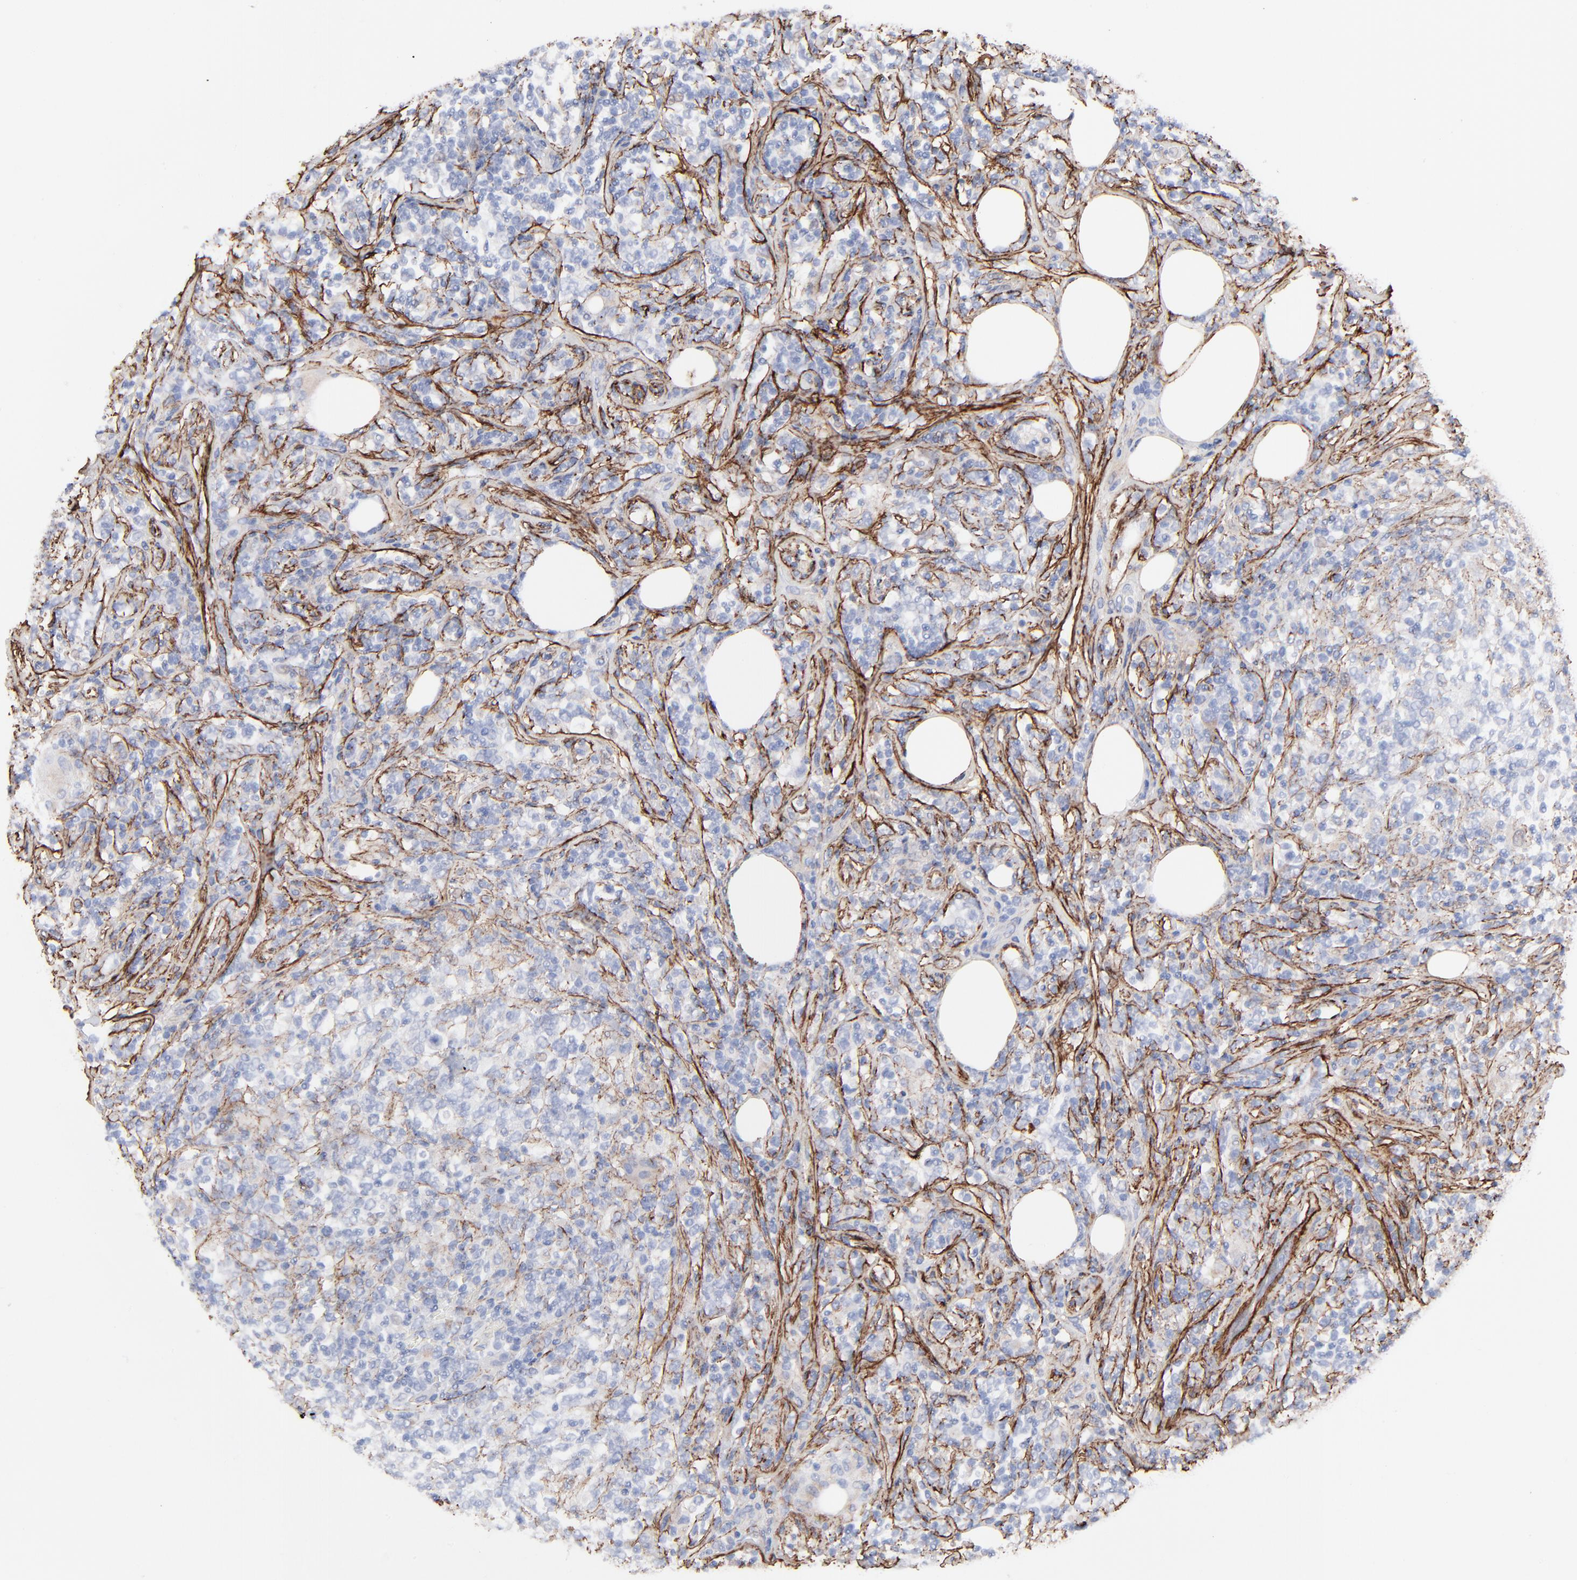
{"staining": {"intensity": "negative", "quantity": "none", "location": "none"}, "tissue": "lymphoma", "cell_type": "Tumor cells", "image_type": "cancer", "snomed": [{"axis": "morphology", "description": "Malignant lymphoma, non-Hodgkin's type, High grade"}, {"axis": "topography", "description": "Lymph node"}], "caption": "Image shows no significant protein expression in tumor cells of malignant lymphoma, non-Hodgkin's type (high-grade).", "gene": "FBLN2", "patient": {"sex": "female", "age": 84}}